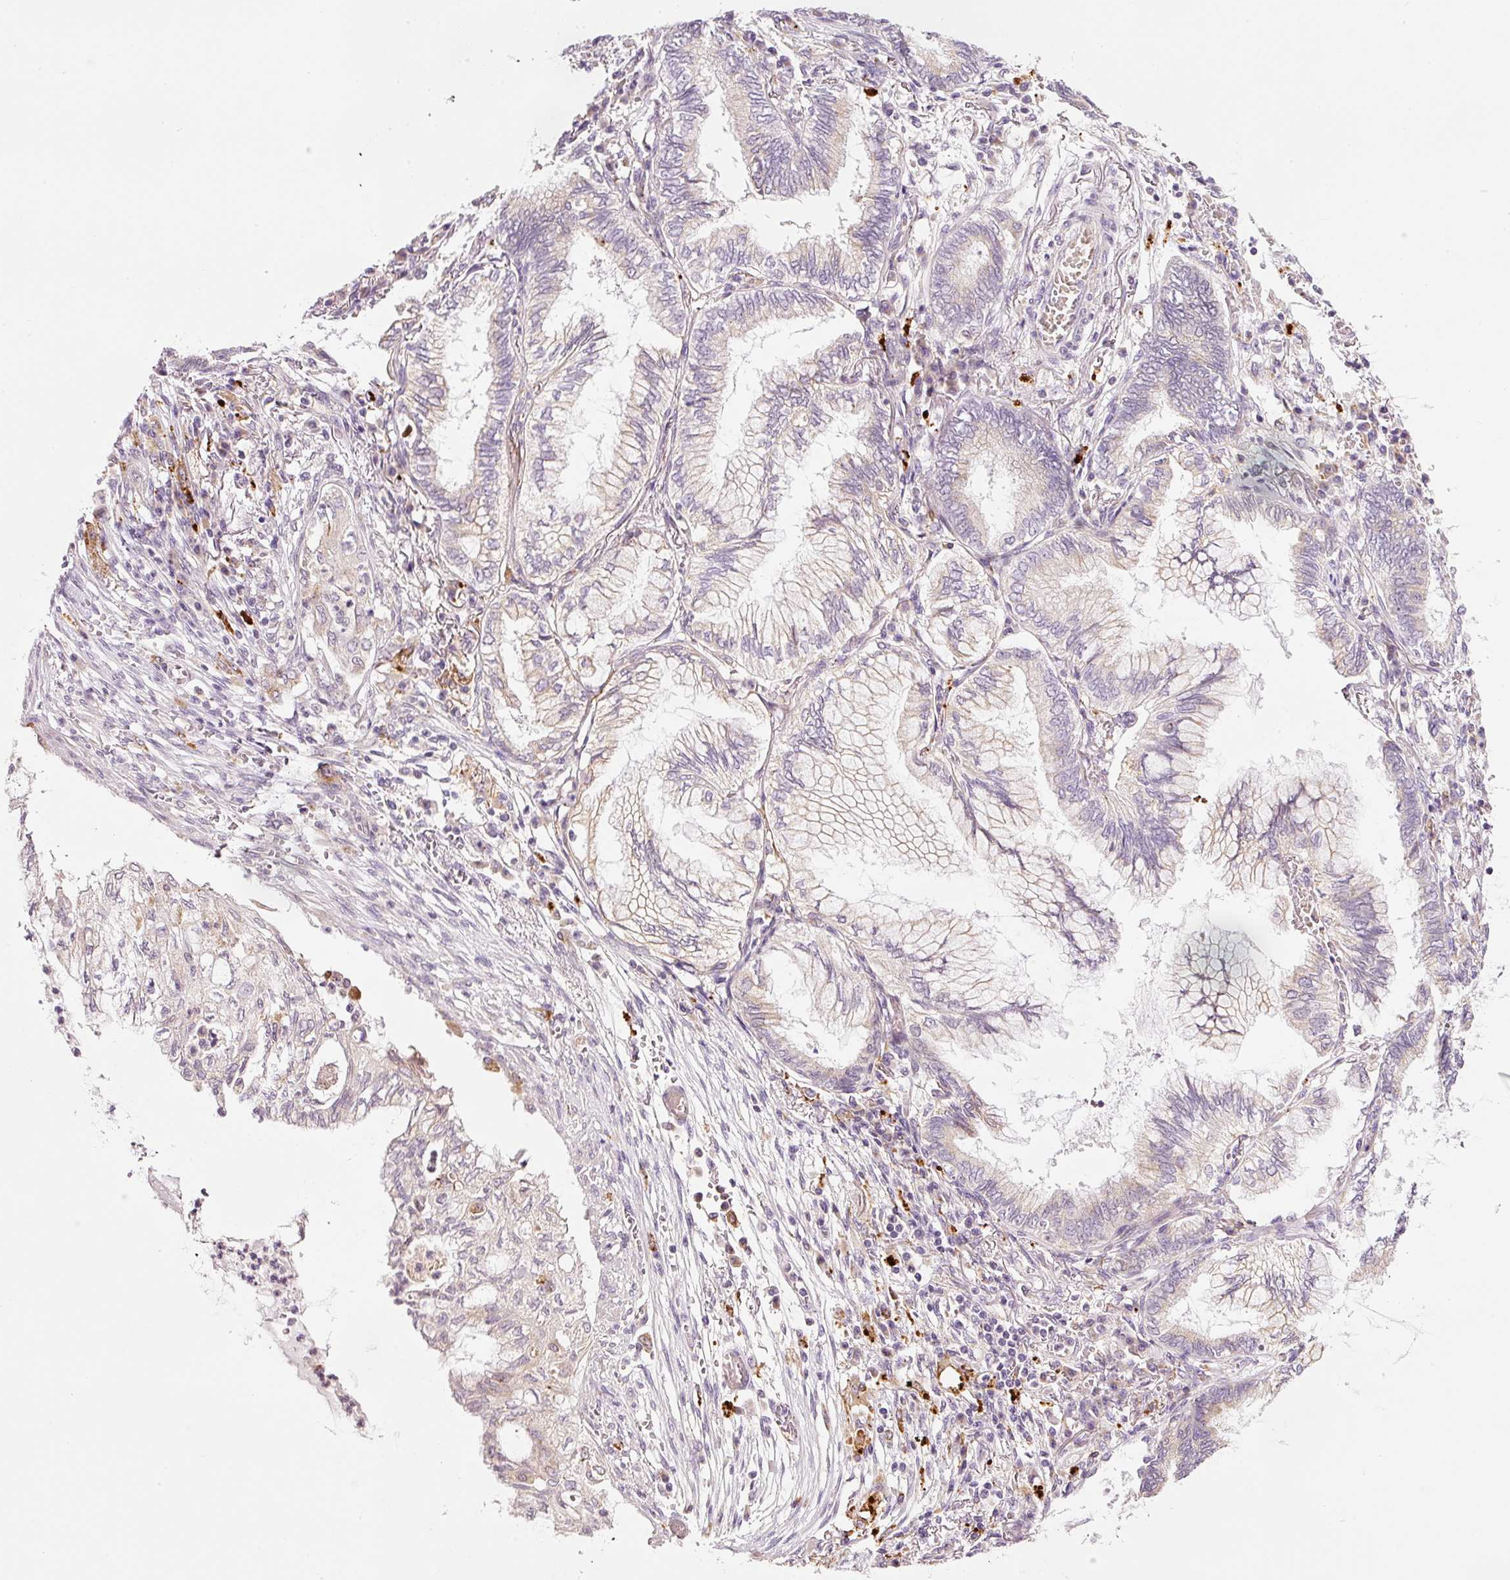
{"staining": {"intensity": "weak", "quantity": "<25%", "location": "cytoplasmic/membranous"}, "tissue": "lung cancer", "cell_type": "Tumor cells", "image_type": "cancer", "snomed": [{"axis": "morphology", "description": "Adenocarcinoma, NOS"}, {"axis": "topography", "description": "Lung"}], "caption": "An image of human lung cancer (adenocarcinoma) is negative for staining in tumor cells.", "gene": "ZNF639", "patient": {"sex": "female", "age": 70}}